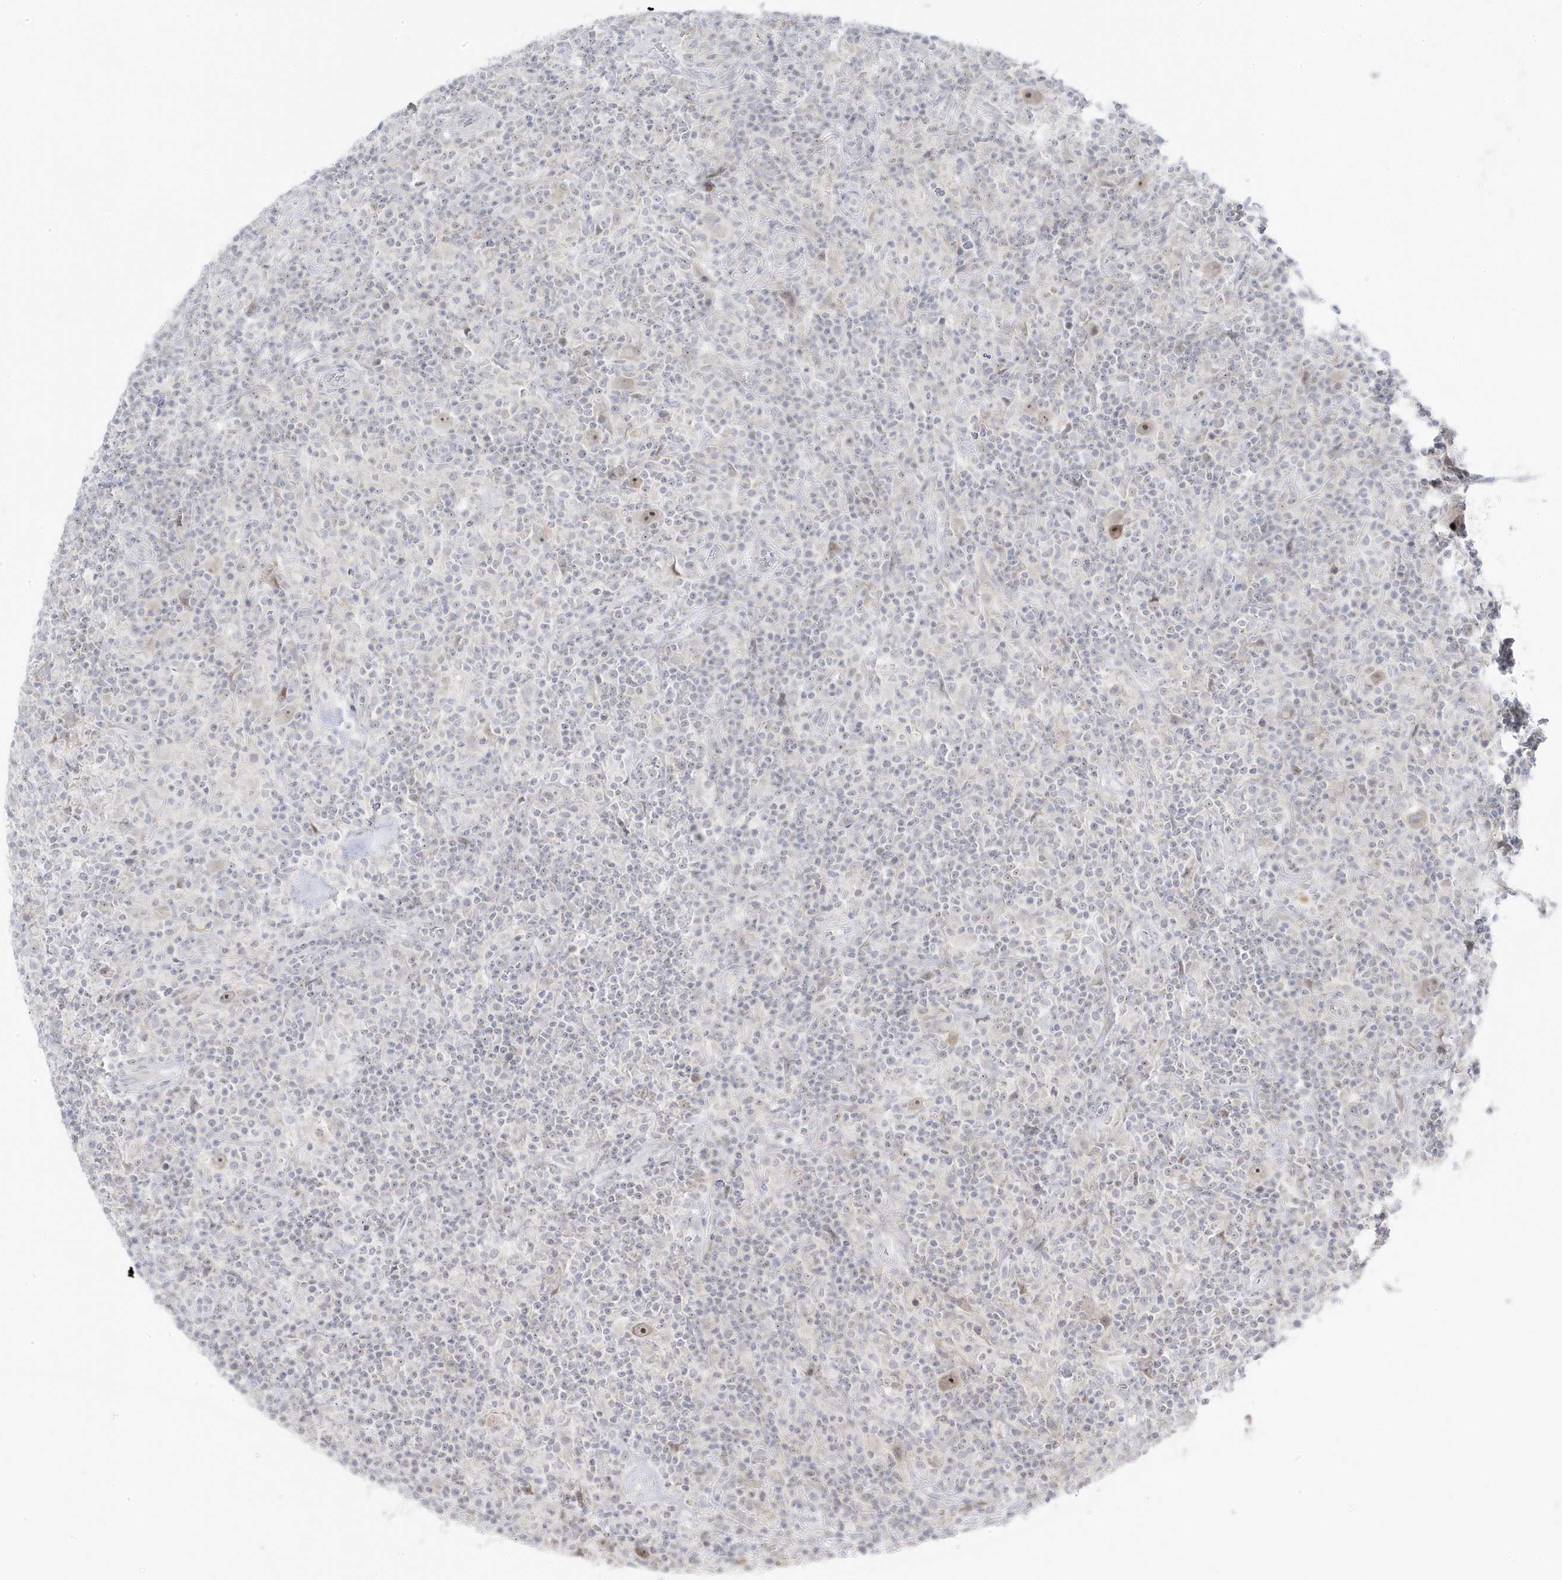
{"staining": {"intensity": "moderate", "quantity": ">75%", "location": "nuclear"}, "tissue": "lymphoma", "cell_type": "Tumor cells", "image_type": "cancer", "snomed": [{"axis": "morphology", "description": "Hodgkin's disease, NOS"}, {"axis": "topography", "description": "Lymph node"}], "caption": "Immunohistochemistry (IHC) of lymphoma reveals medium levels of moderate nuclear positivity in about >75% of tumor cells. Using DAB (3,3'-diaminobenzidine) (brown) and hematoxylin (blue) stains, captured at high magnification using brightfield microscopy.", "gene": "TSEN15", "patient": {"sex": "male", "age": 70}}